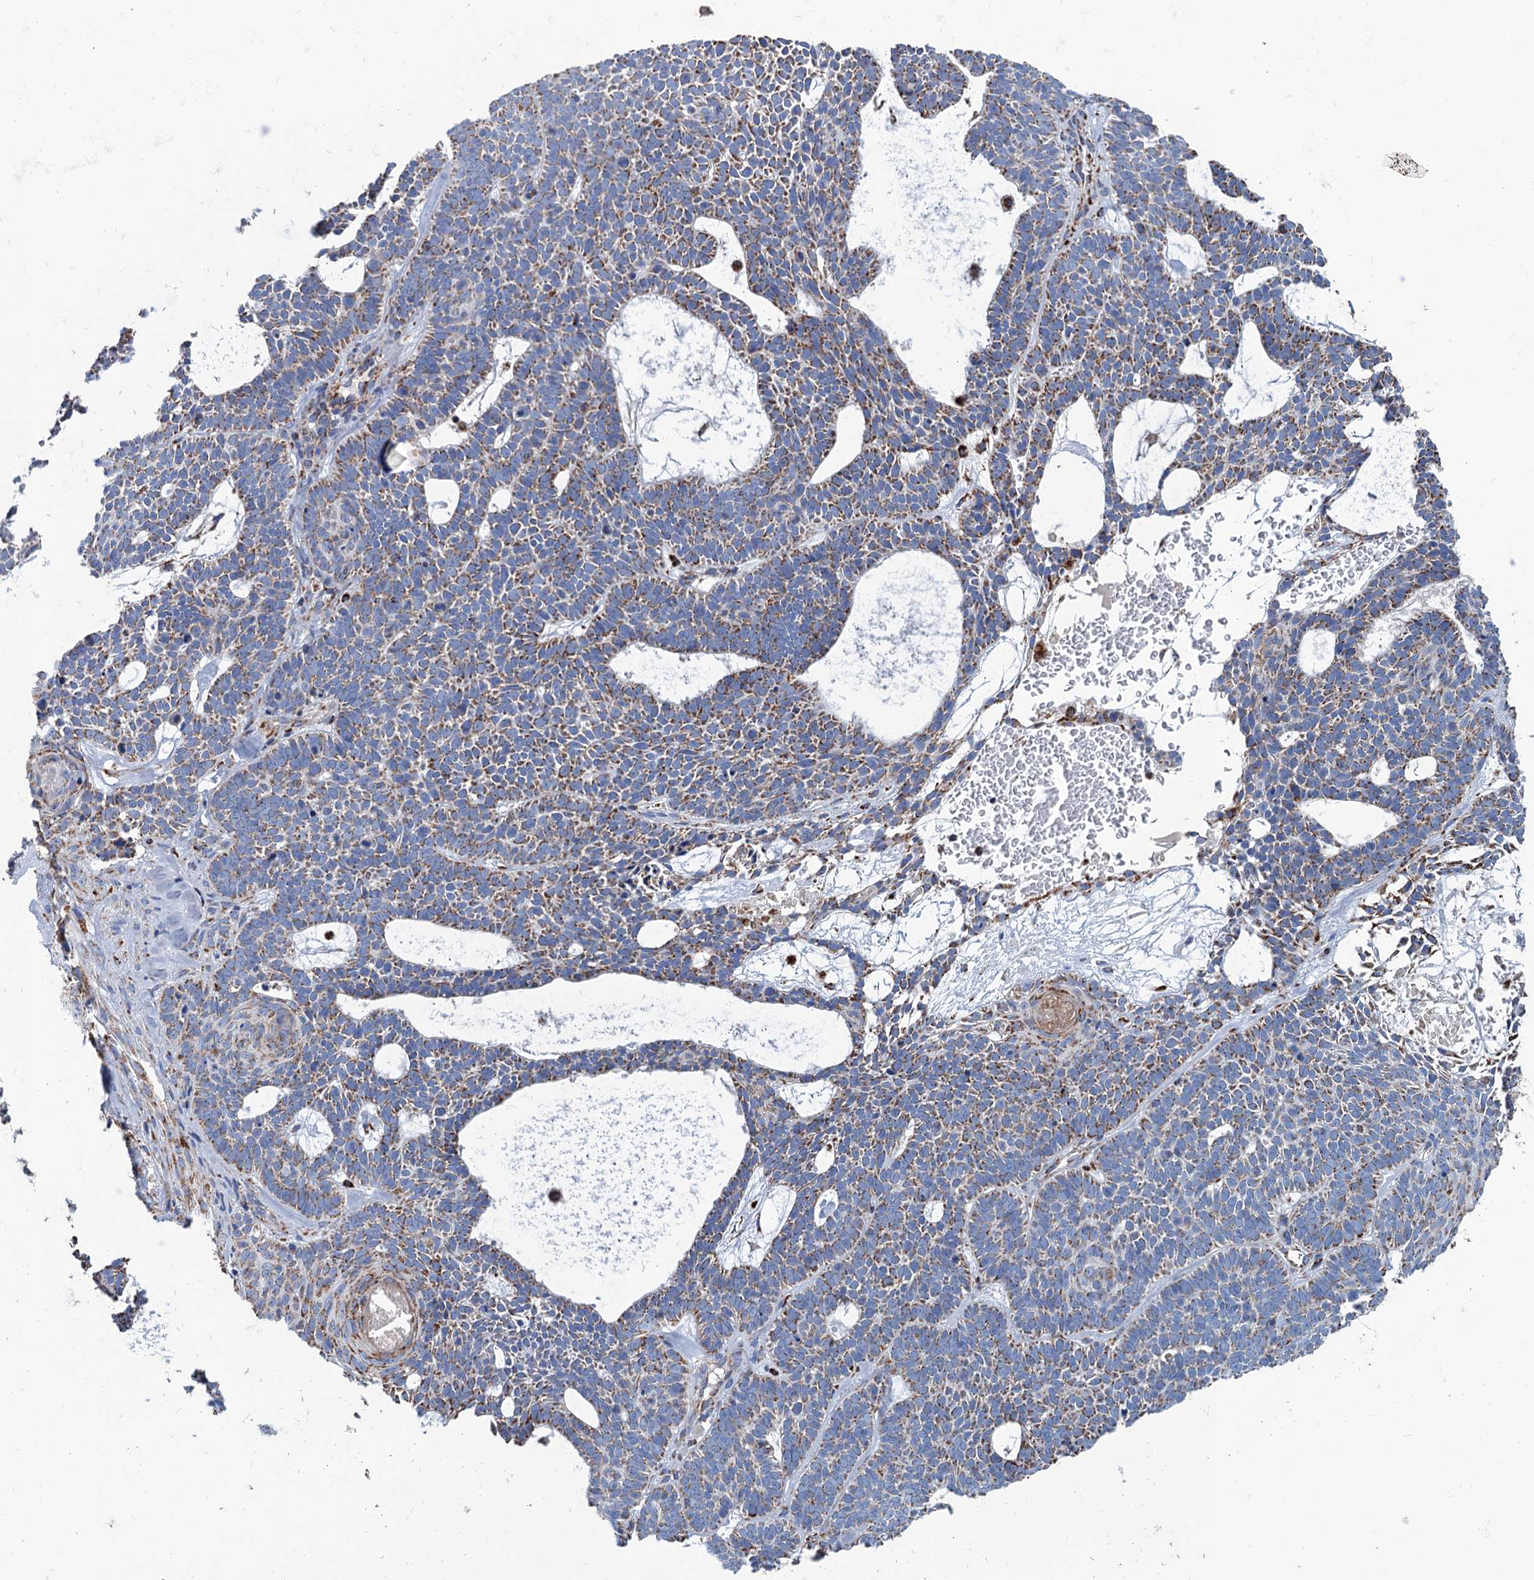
{"staining": {"intensity": "moderate", "quantity": ">75%", "location": "cytoplasmic/membranous"}, "tissue": "skin cancer", "cell_type": "Tumor cells", "image_type": "cancer", "snomed": [{"axis": "morphology", "description": "Basal cell carcinoma"}, {"axis": "topography", "description": "Skin"}], "caption": "Immunohistochemical staining of skin basal cell carcinoma displays medium levels of moderate cytoplasmic/membranous positivity in approximately >75% of tumor cells. (Stains: DAB (3,3'-diaminobenzidine) in brown, nuclei in blue, Microscopy: brightfield microscopy at high magnification).", "gene": "IVD", "patient": {"sex": "male", "age": 85}}